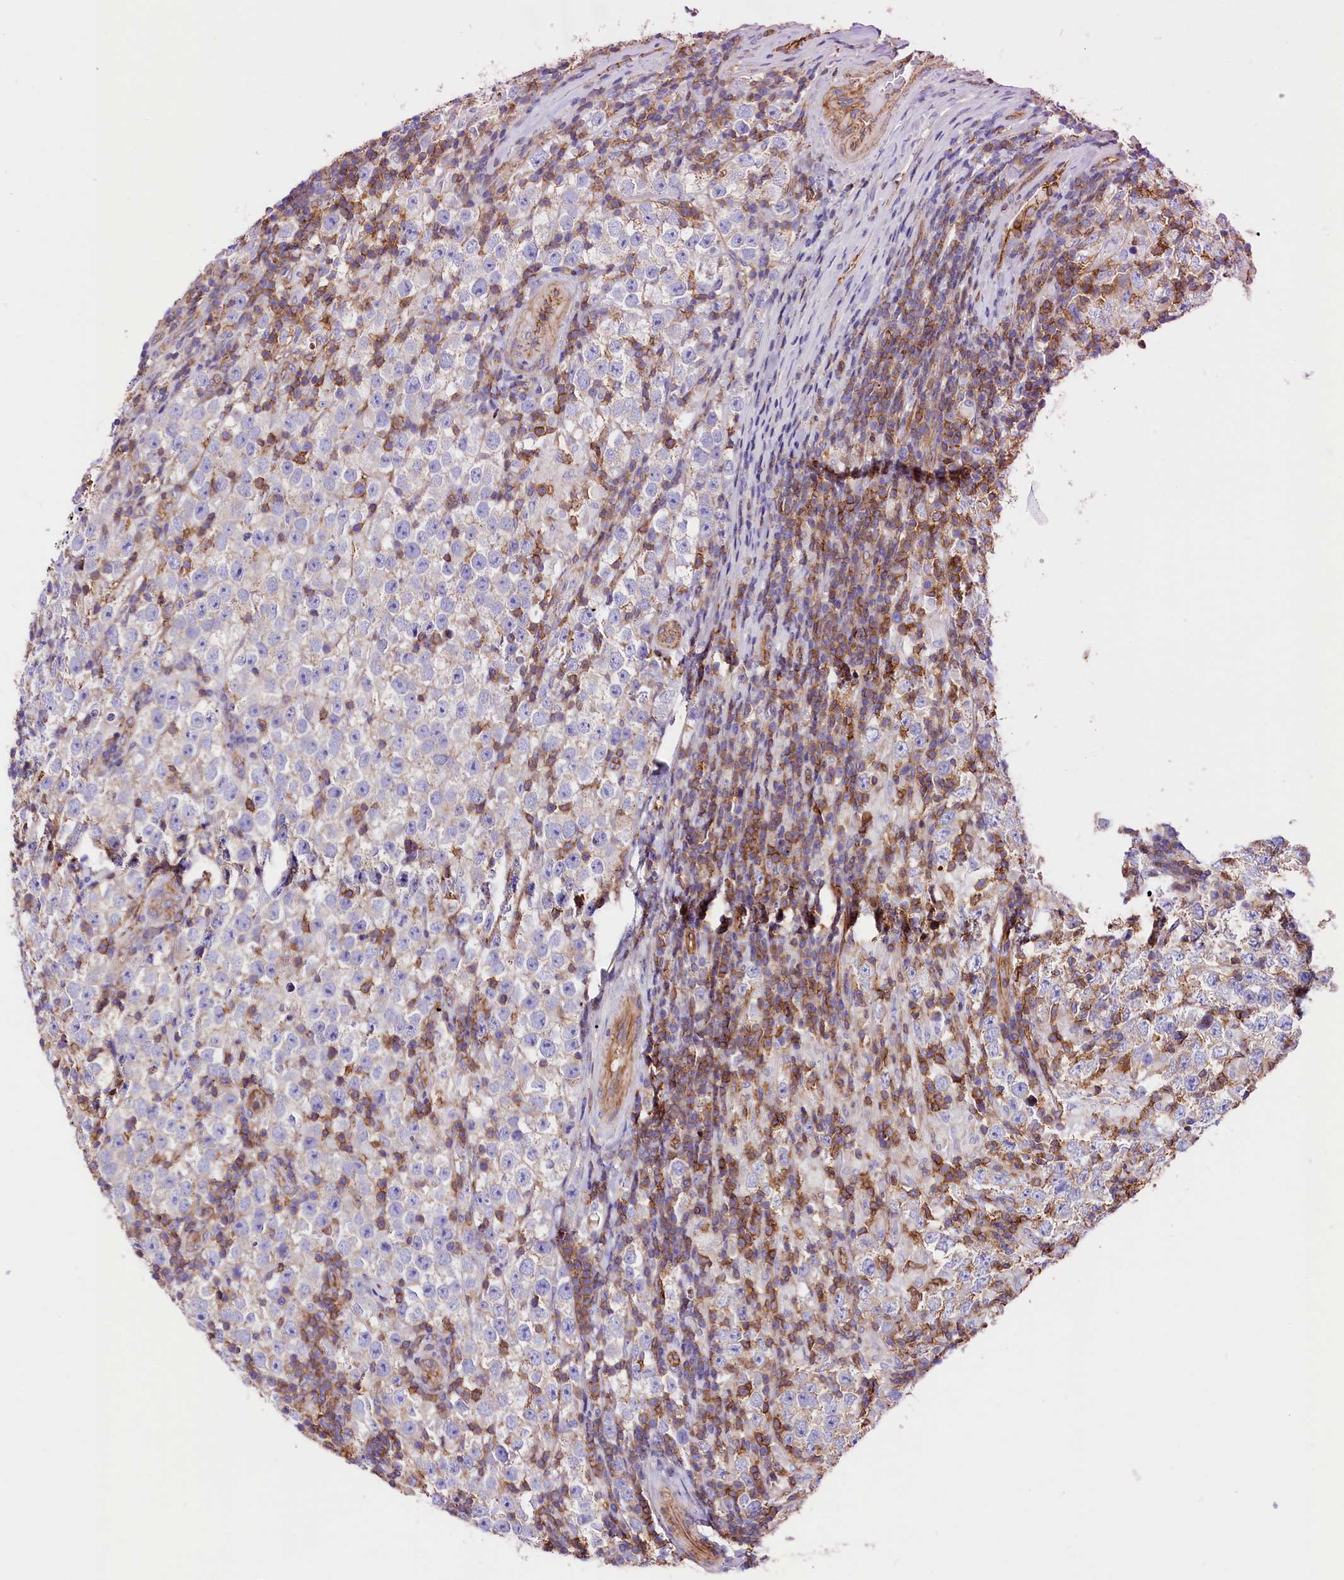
{"staining": {"intensity": "negative", "quantity": "none", "location": "none"}, "tissue": "testis cancer", "cell_type": "Tumor cells", "image_type": "cancer", "snomed": [{"axis": "morphology", "description": "Normal tissue, NOS"}, {"axis": "morphology", "description": "Urothelial carcinoma, High grade"}, {"axis": "morphology", "description": "Seminoma, NOS"}, {"axis": "morphology", "description": "Carcinoma, Embryonal, NOS"}, {"axis": "topography", "description": "Urinary bladder"}, {"axis": "topography", "description": "Testis"}], "caption": "Photomicrograph shows no significant protein positivity in tumor cells of testis cancer (embryonal carcinoma). The staining was performed using DAB (3,3'-diaminobenzidine) to visualize the protein expression in brown, while the nuclei were stained in blue with hematoxylin (Magnification: 20x).", "gene": "ATP2B4", "patient": {"sex": "male", "age": 41}}